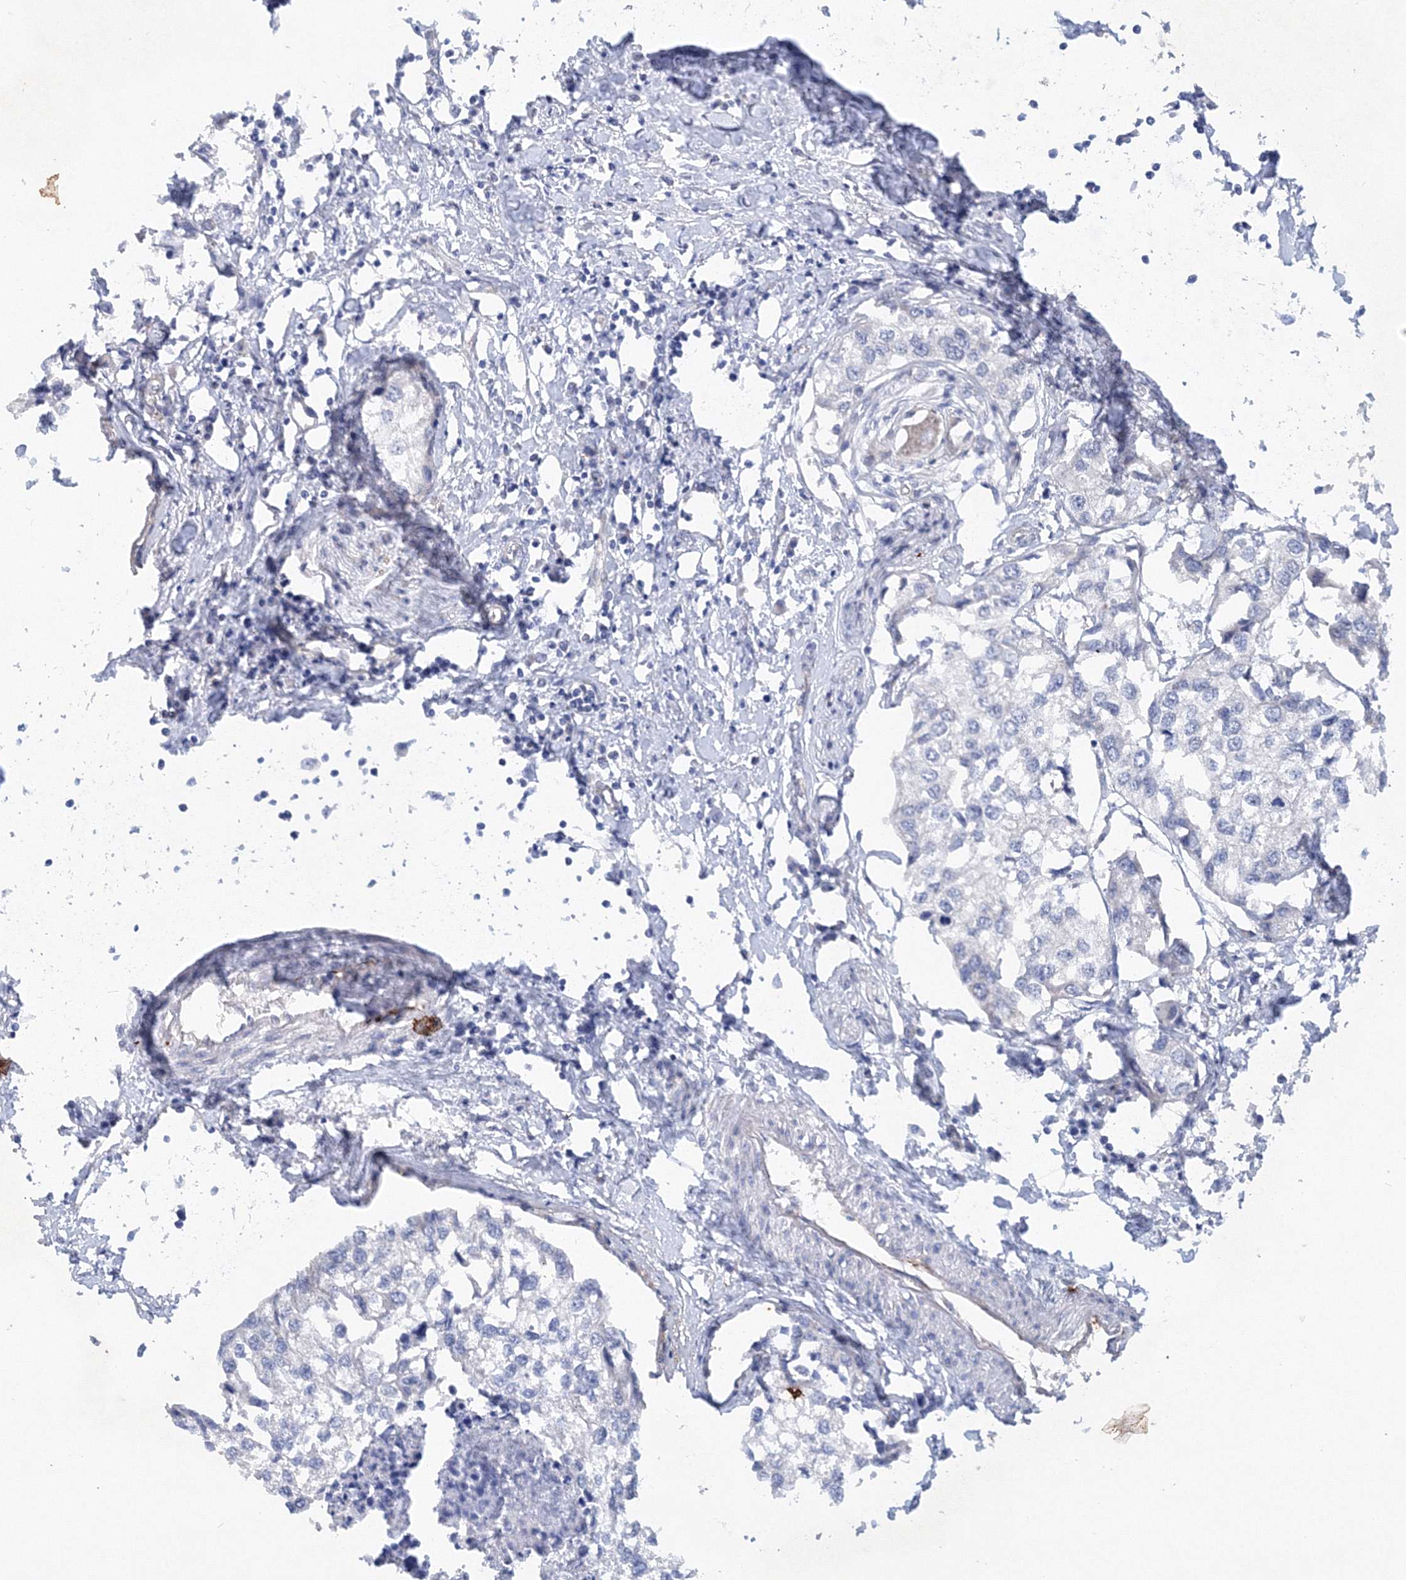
{"staining": {"intensity": "negative", "quantity": "none", "location": "none"}, "tissue": "urothelial cancer", "cell_type": "Tumor cells", "image_type": "cancer", "snomed": [{"axis": "morphology", "description": "Urothelial carcinoma, High grade"}, {"axis": "topography", "description": "Urinary bladder"}], "caption": "A histopathology image of human high-grade urothelial carcinoma is negative for staining in tumor cells.", "gene": "TANC1", "patient": {"sex": "male", "age": 64}}